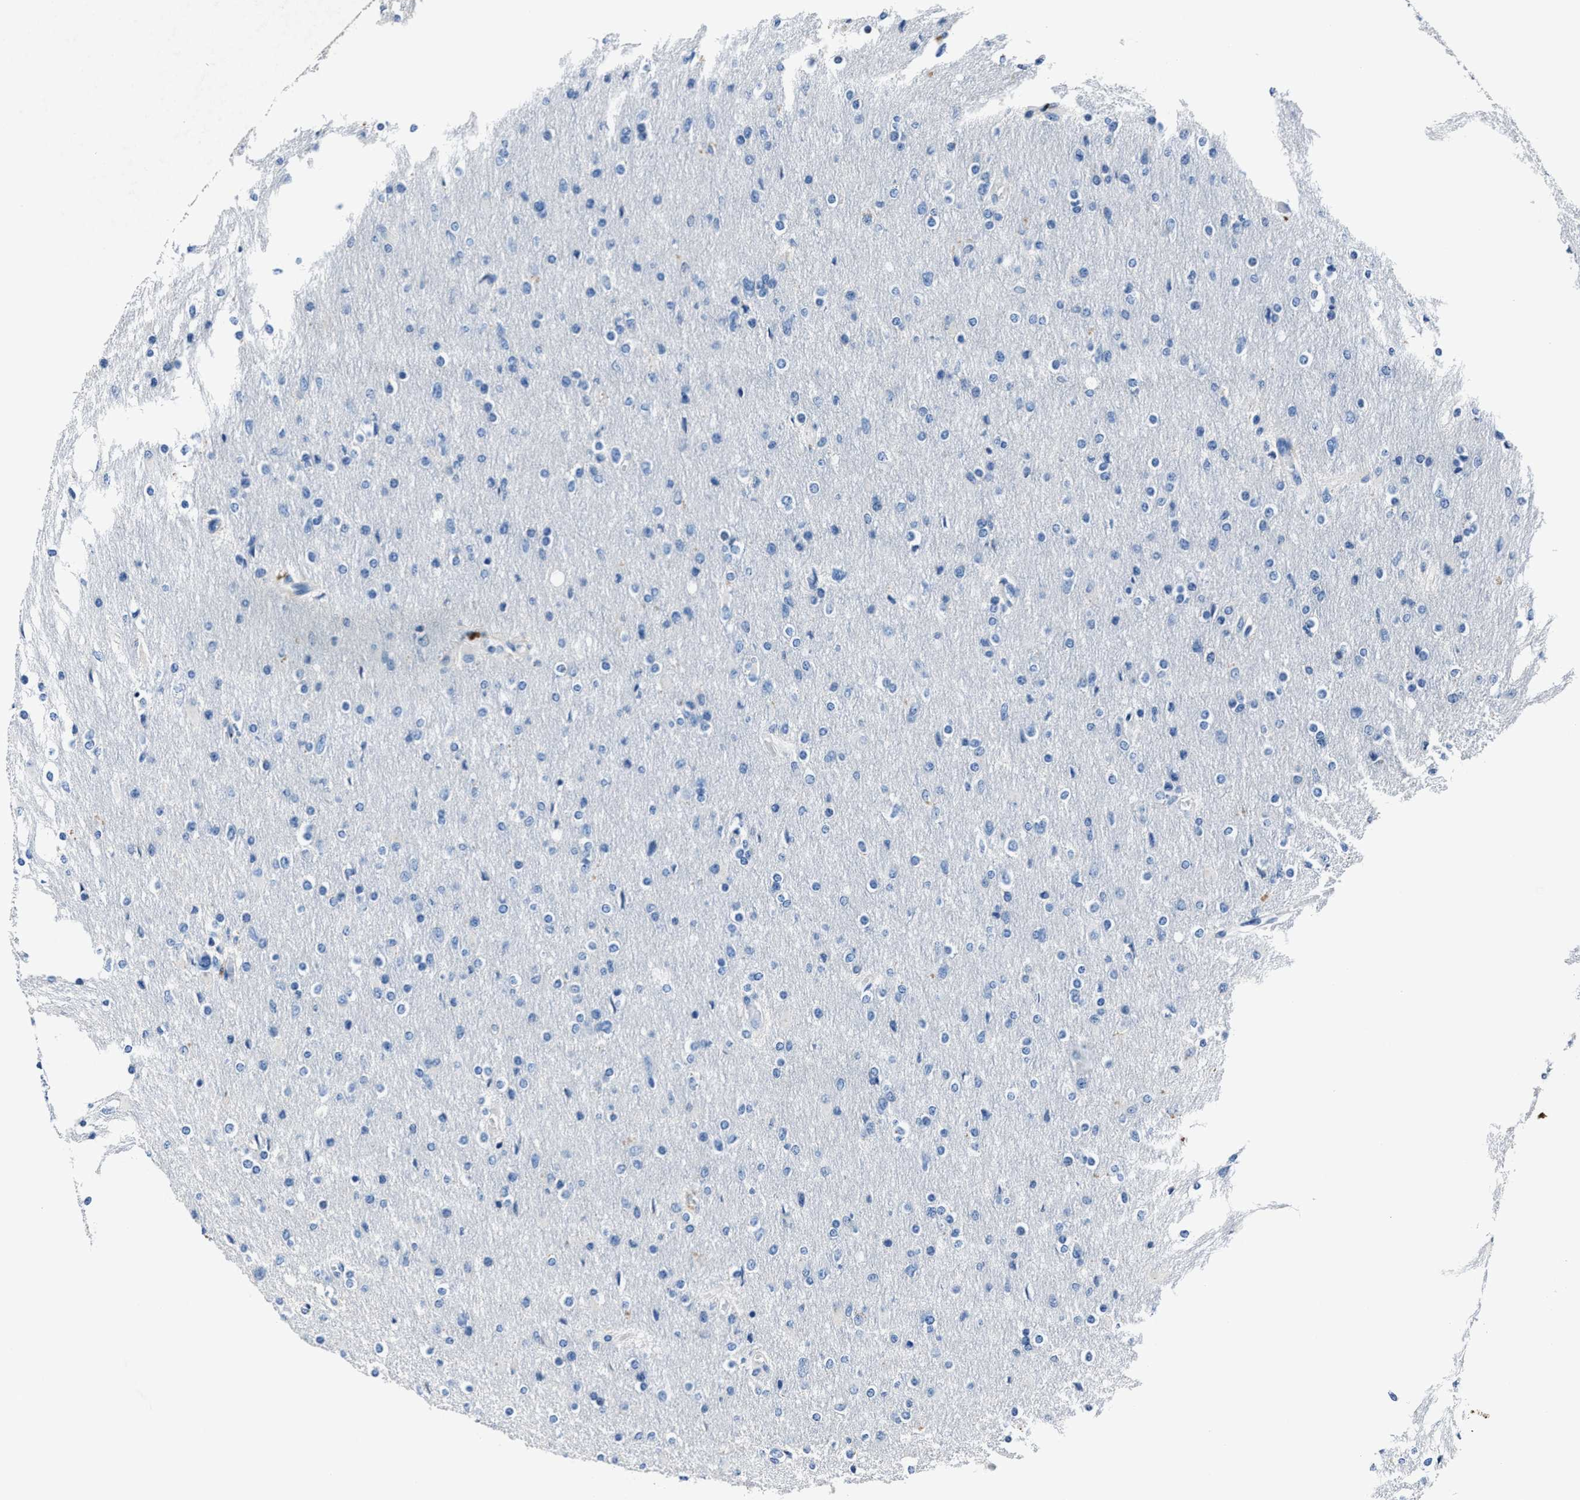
{"staining": {"intensity": "negative", "quantity": "none", "location": "none"}, "tissue": "glioma", "cell_type": "Tumor cells", "image_type": "cancer", "snomed": [{"axis": "morphology", "description": "Glioma, malignant, High grade"}, {"axis": "topography", "description": "Cerebral cortex"}], "caption": "Immunohistochemistry histopathology image of neoplastic tissue: glioma stained with DAB (3,3'-diaminobenzidine) demonstrates no significant protein positivity in tumor cells.", "gene": "FGL2", "patient": {"sex": "female", "age": 36}}